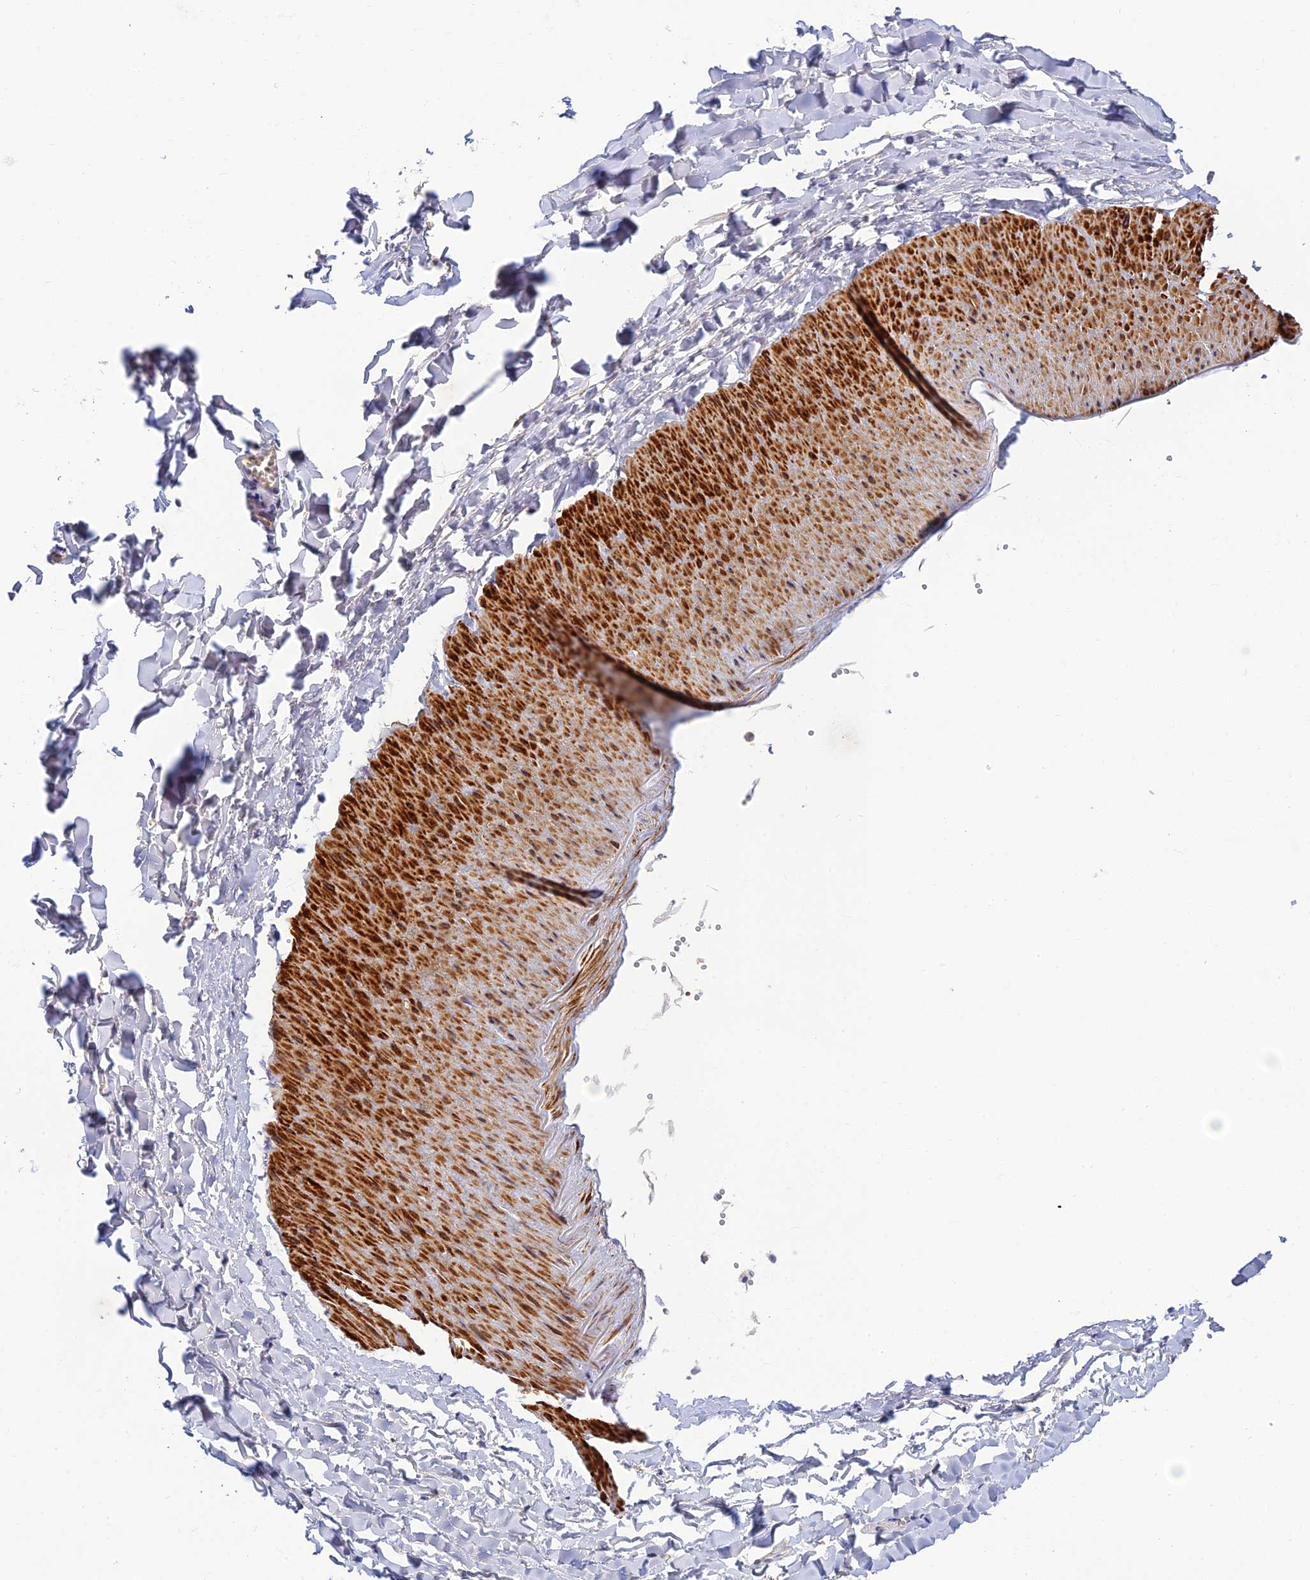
{"staining": {"intensity": "negative", "quantity": "none", "location": "none"}, "tissue": "adipose tissue", "cell_type": "Adipocytes", "image_type": "normal", "snomed": [{"axis": "morphology", "description": "Normal tissue, NOS"}, {"axis": "topography", "description": "Gallbladder"}, {"axis": "topography", "description": "Peripheral nerve tissue"}], "caption": "A high-resolution histopathology image shows IHC staining of unremarkable adipose tissue, which demonstrates no significant expression in adipocytes.", "gene": "CLIP4", "patient": {"sex": "male", "age": 38}}